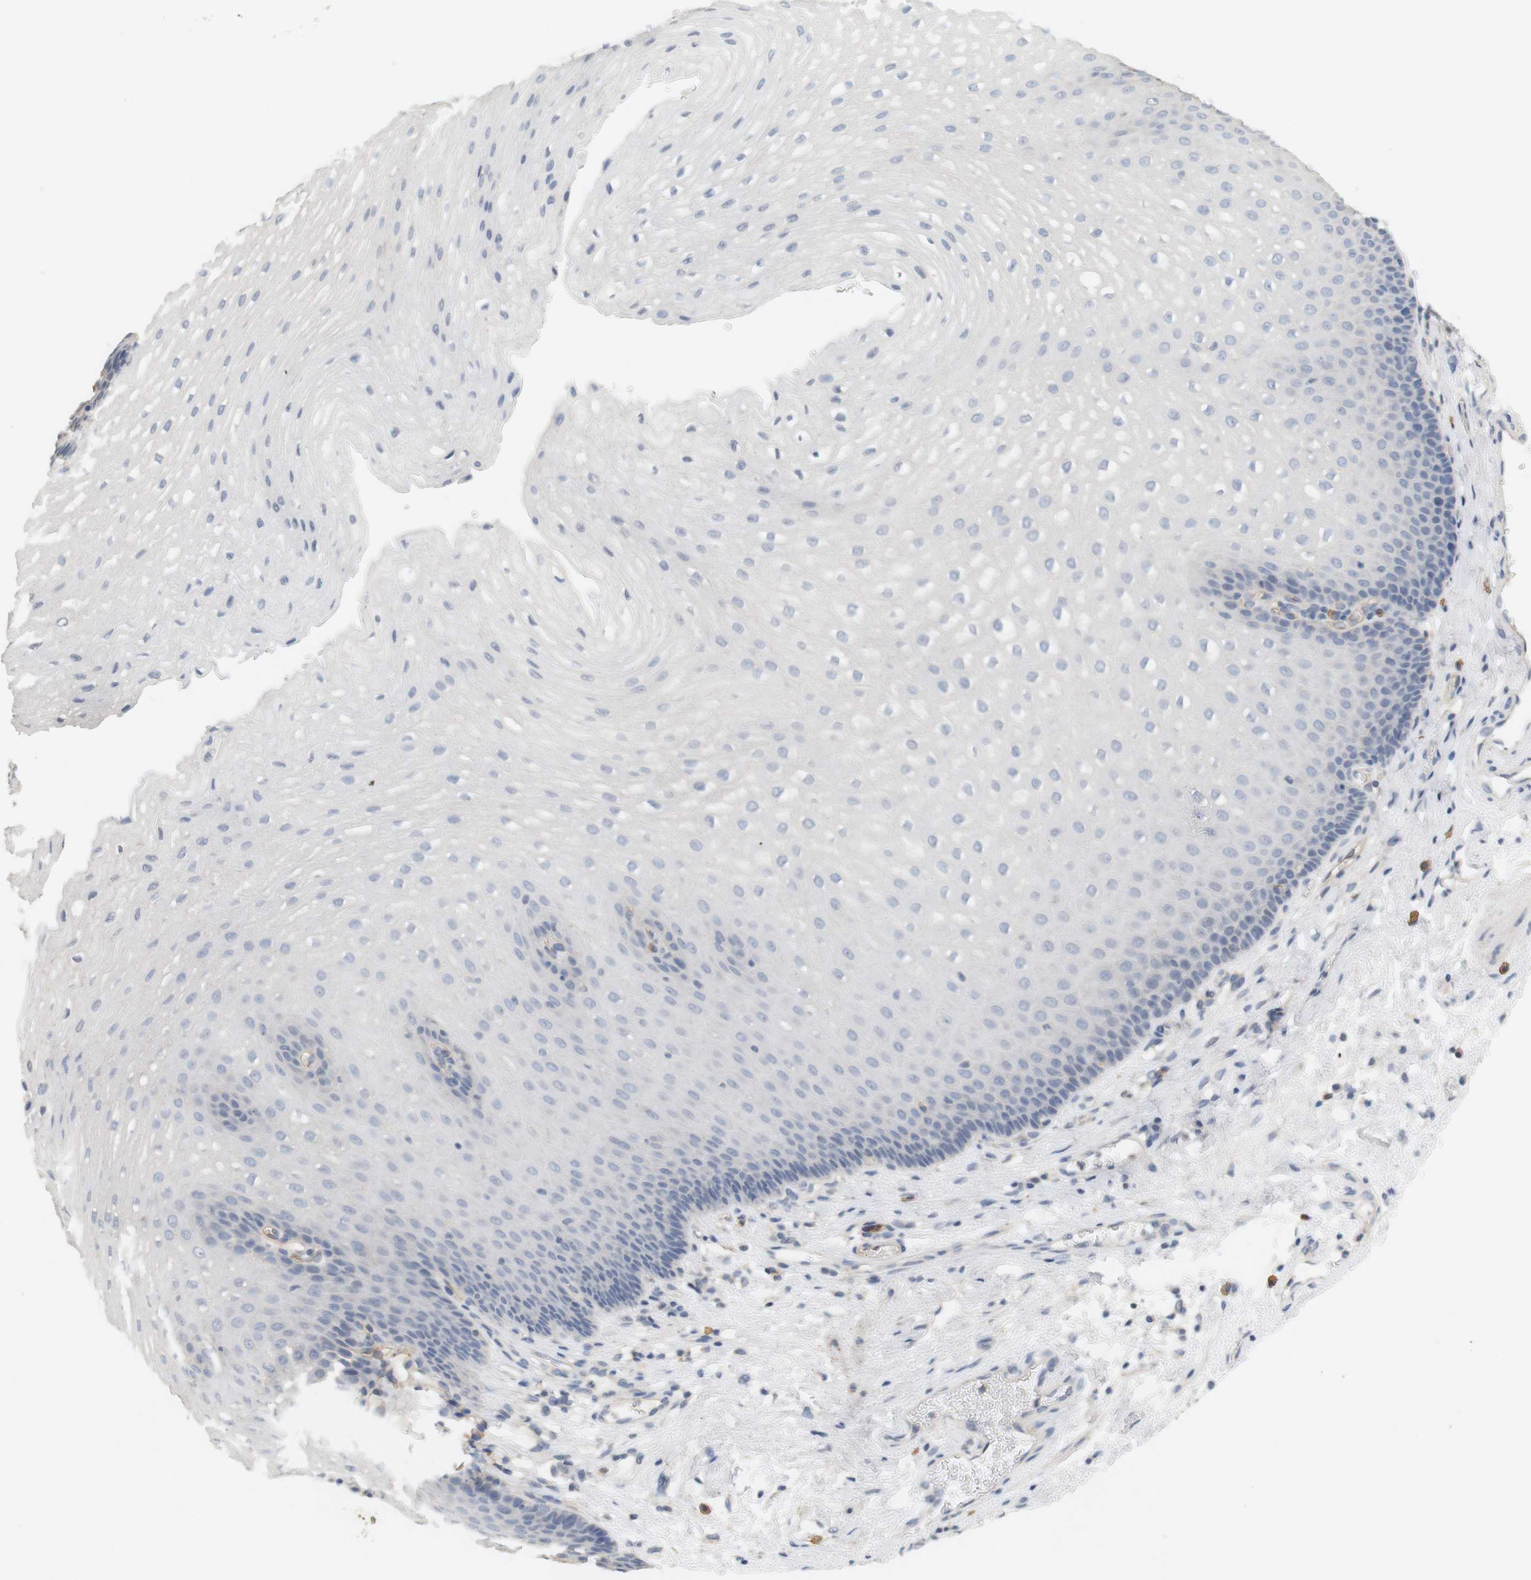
{"staining": {"intensity": "negative", "quantity": "none", "location": "none"}, "tissue": "esophagus", "cell_type": "Squamous epithelial cells", "image_type": "normal", "snomed": [{"axis": "morphology", "description": "Normal tissue, NOS"}, {"axis": "topography", "description": "Esophagus"}], "caption": "The immunohistochemistry (IHC) photomicrograph has no significant staining in squamous epithelial cells of esophagus. (Brightfield microscopy of DAB IHC at high magnification).", "gene": "OSR1", "patient": {"sex": "male", "age": 48}}